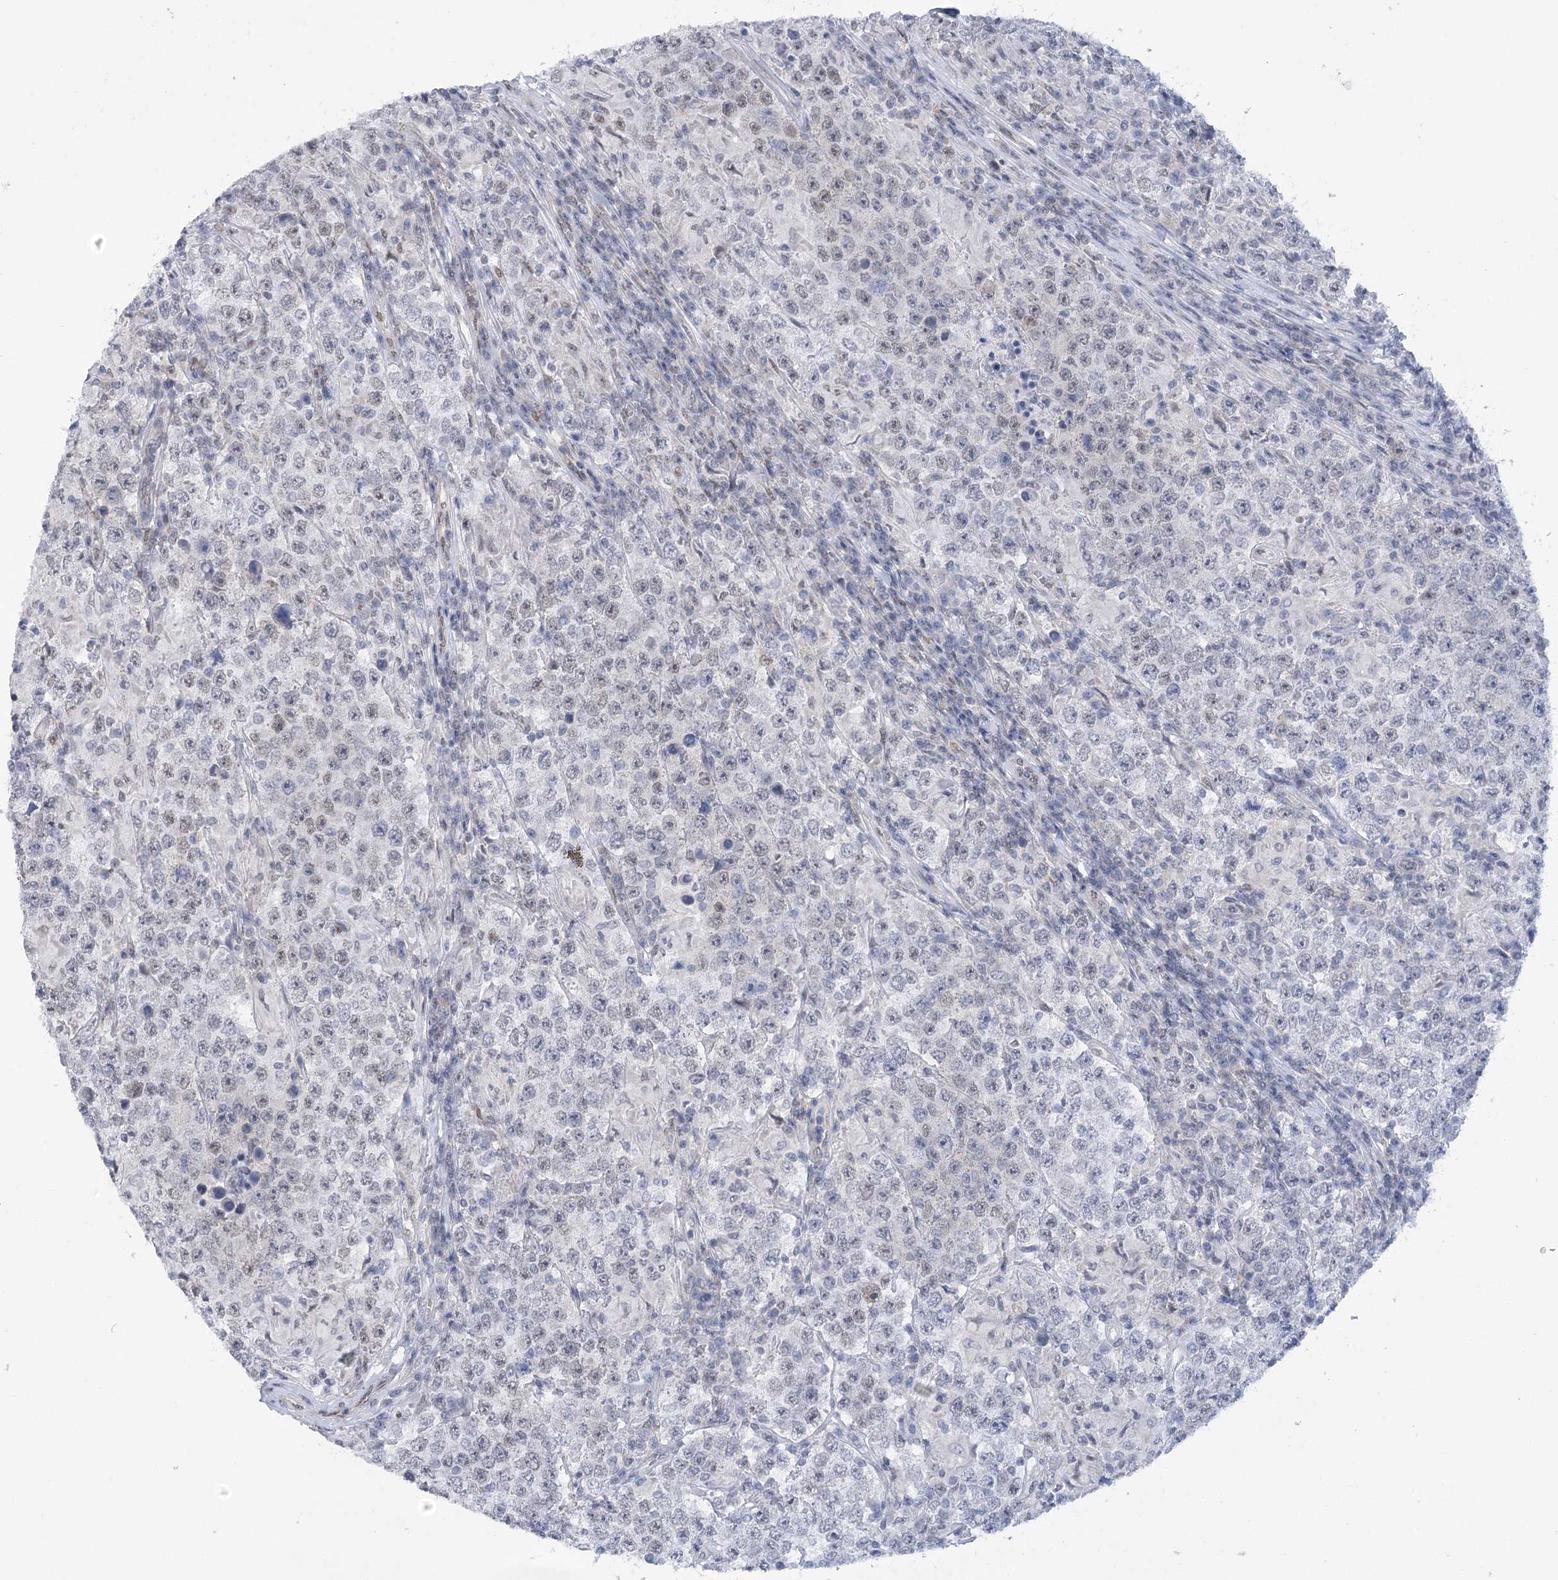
{"staining": {"intensity": "negative", "quantity": "none", "location": "none"}, "tissue": "testis cancer", "cell_type": "Tumor cells", "image_type": "cancer", "snomed": [{"axis": "morphology", "description": "Normal tissue, NOS"}, {"axis": "morphology", "description": "Urothelial carcinoma, High grade"}, {"axis": "morphology", "description": "Seminoma, NOS"}, {"axis": "morphology", "description": "Carcinoma, Embryonal, NOS"}, {"axis": "topography", "description": "Urinary bladder"}, {"axis": "topography", "description": "Testis"}], "caption": "This is a image of IHC staining of testis cancer, which shows no expression in tumor cells.", "gene": "HNRNPA0", "patient": {"sex": "male", "age": 41}}